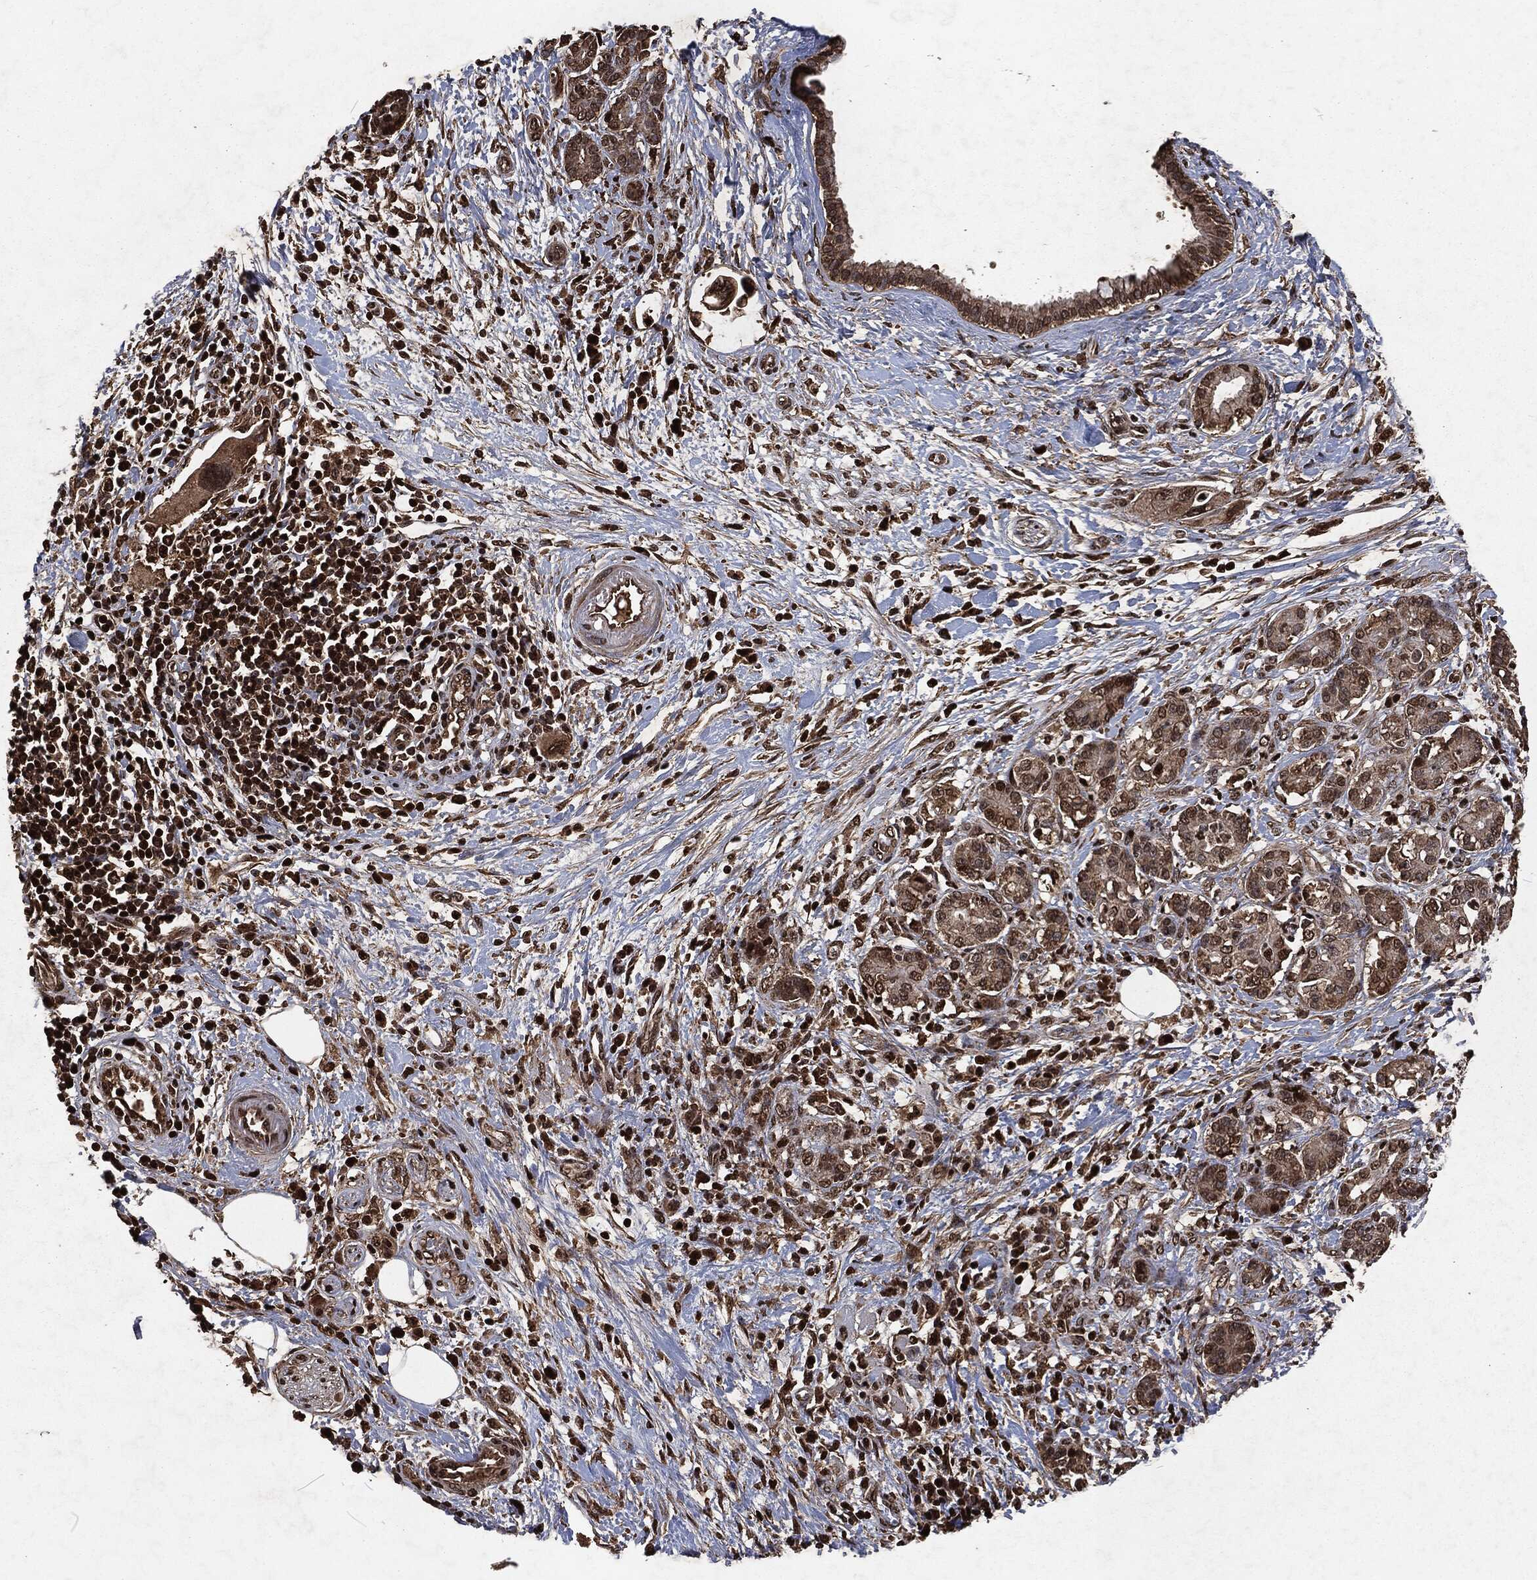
{"staining": {"intensity": "moderate", "quantity": "25%-75%", "location": "nuclear"}, "tissue": "pancreatic cancer", "cell_type": "Tumor cells", "image_type": "cancer", "snomed": [{"axis": "morphology", "description": "Adenocarcinoma, NOS"}, {"axis": "topography", "description": "Pancreas"}], "caption": "Pancreatic adenocarcinoma was stained to show a protein in brown. There is medium levels of moderate nuclear staining in approximately 25%-75% of tumor cells.", "gene": "SNAI1", "patient": {"sex": "female", "age": 73}}